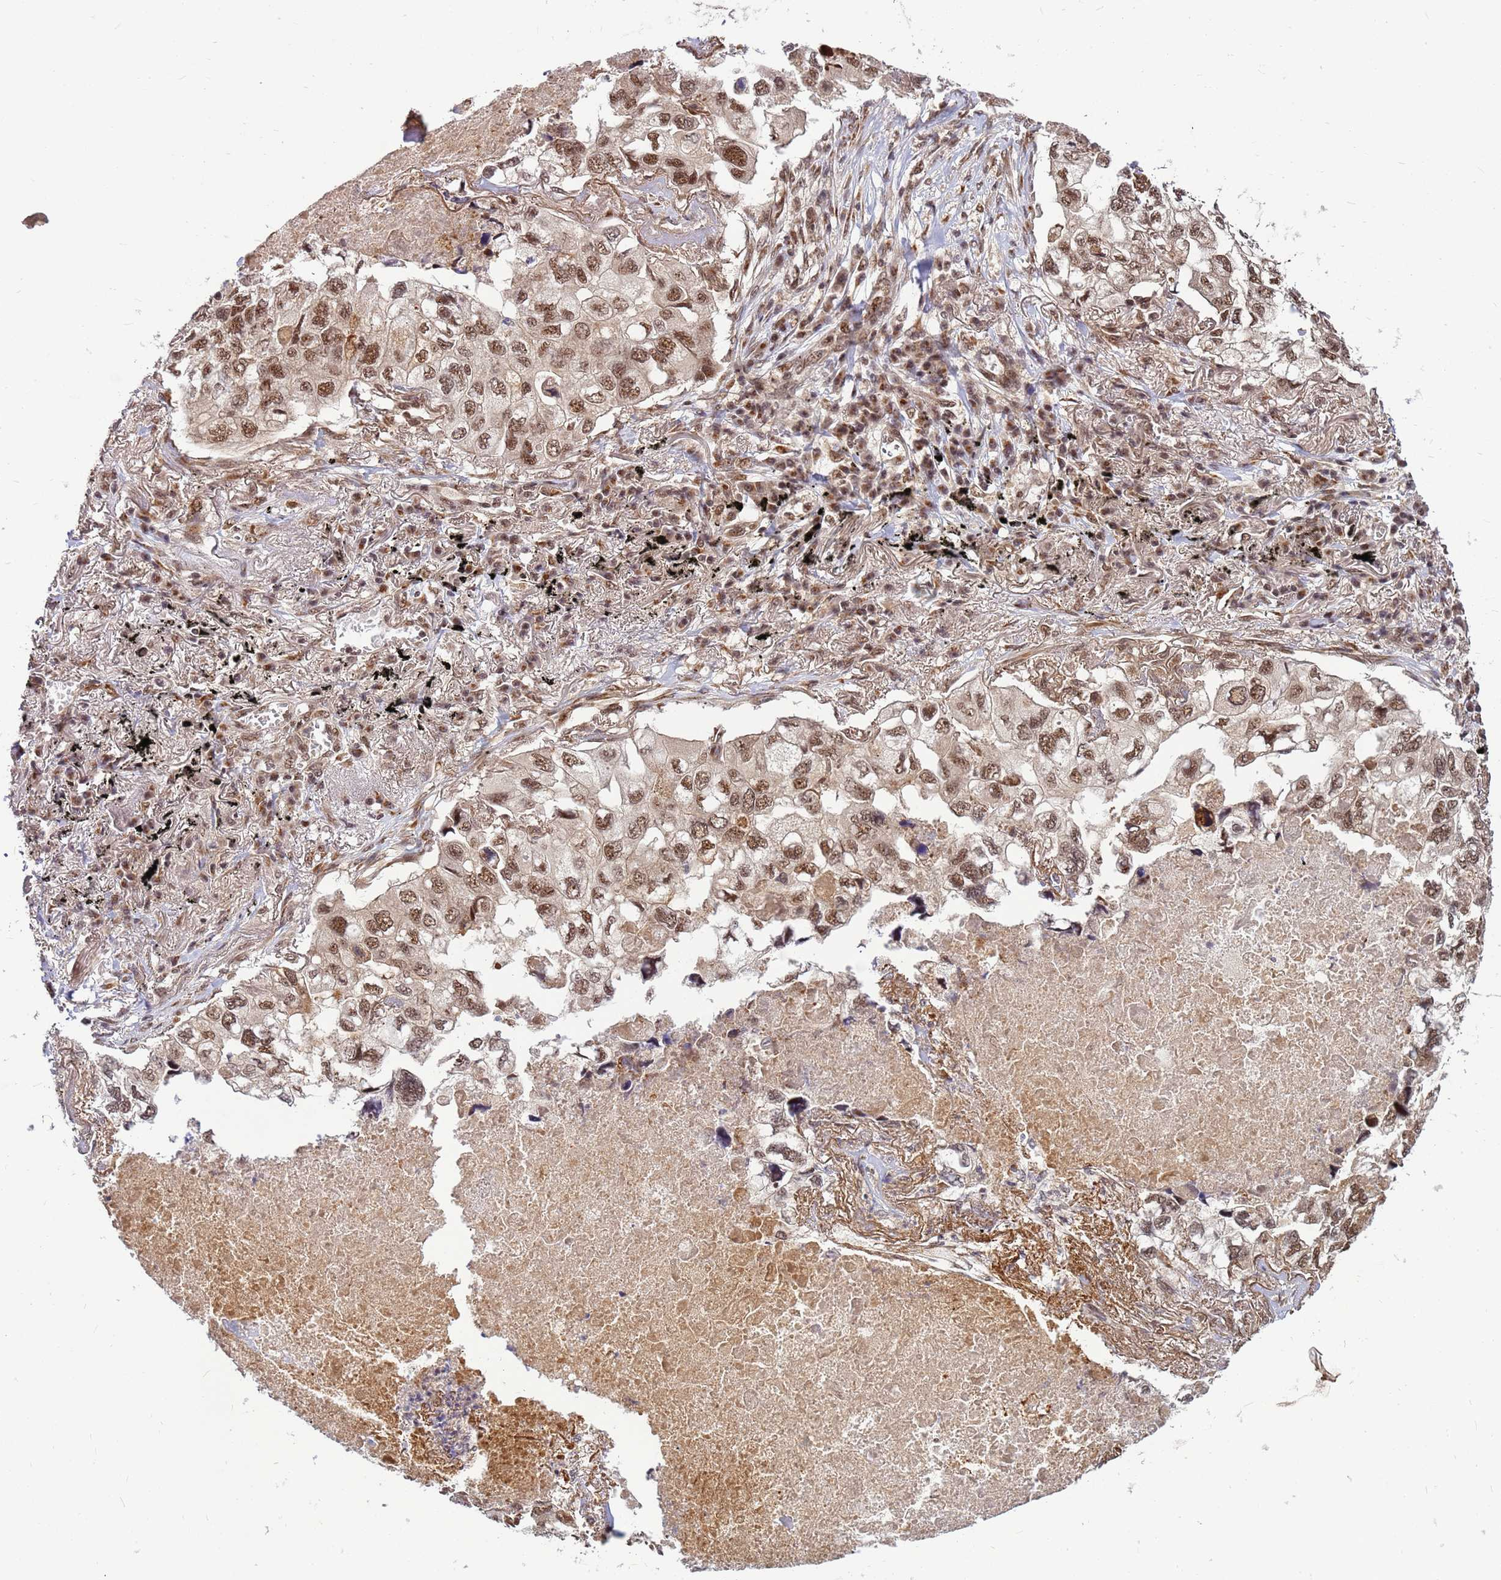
{"staining": {"intensity": "moderate", "quantity": ">75%", "location": "nuclear"}, "tissue": "lung cancer", "cell_type": "Tumor cells", "image_type": "cancer", "snomed": [{"axis": "morphology", "description": "Adenocarcinoma, NOS"}, {"axis": "topography", "description": "Lung"}], "caption": "Protein expression analysis of lung cancer demonstrates moderate nuclear positivity in approximately >75% of tumor cells.", "gene": "NCBP2", "patient": {"sex": "male", "age": 65}}